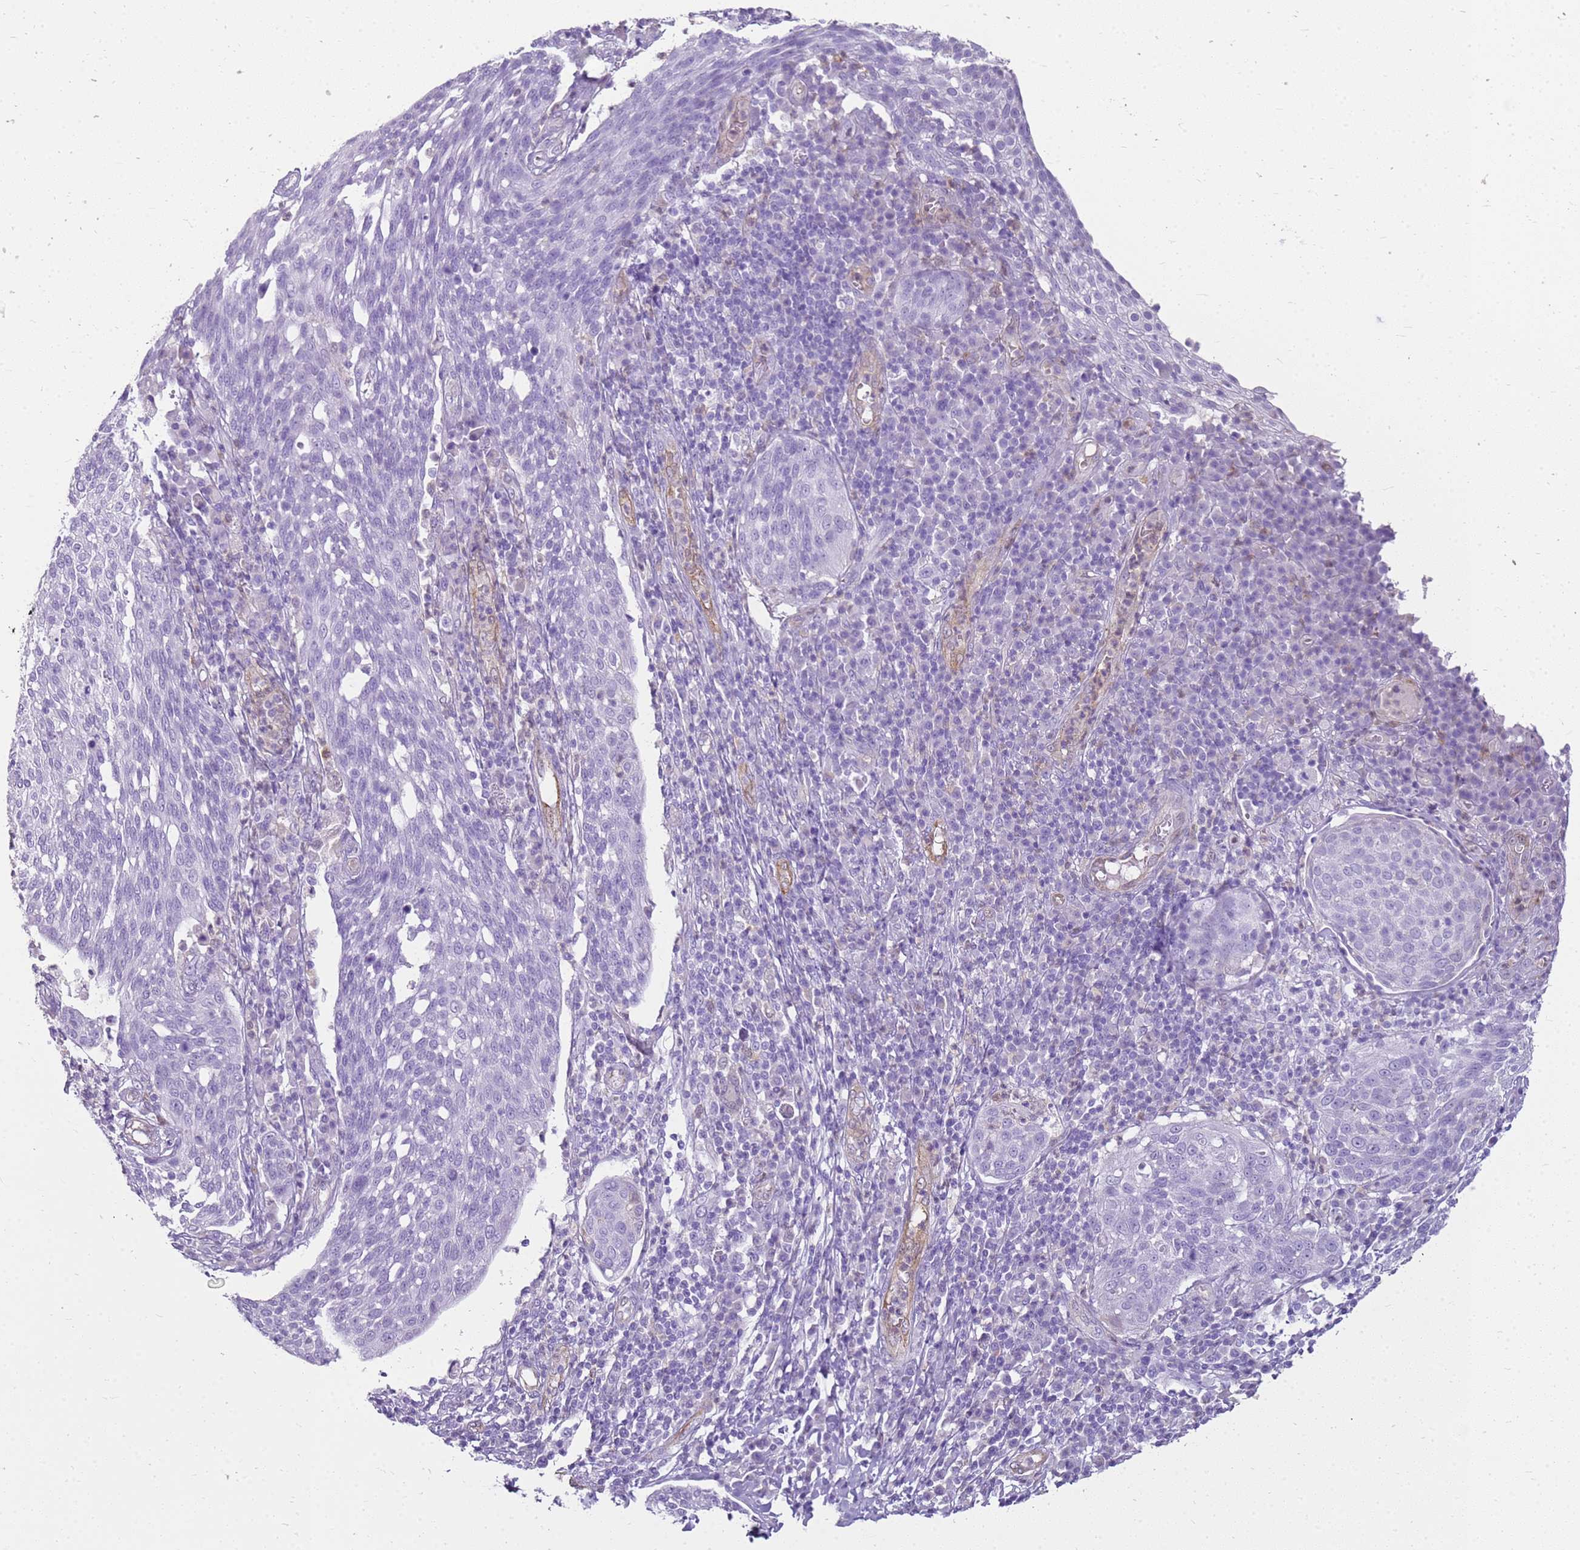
{"staining": {"intensity": "negative", "quantity": "none", "location": "none"}, "tissue": "cervical cancer", "cell_type": "Tumor cells", "image_type": "cancer", "snomed": [{"axis": "morphology", "description": "Squamous cell carcinoma, NOS"}, {"axis": "topography", "description": "Cervix"}], "caption": "DAB (3,3'-diaminobenzidine) immunohistochemical staining of cervical squamous cell carcinoma reveals no significant expression in tumor cells. The staining is performed using DAB (3,3'-diaminobenzidine) brown chromogen with nuclei counter-stained in using hematoxylin.", "gene": "SULT1E1", "patient": {"sex": "female", "age": 34}}